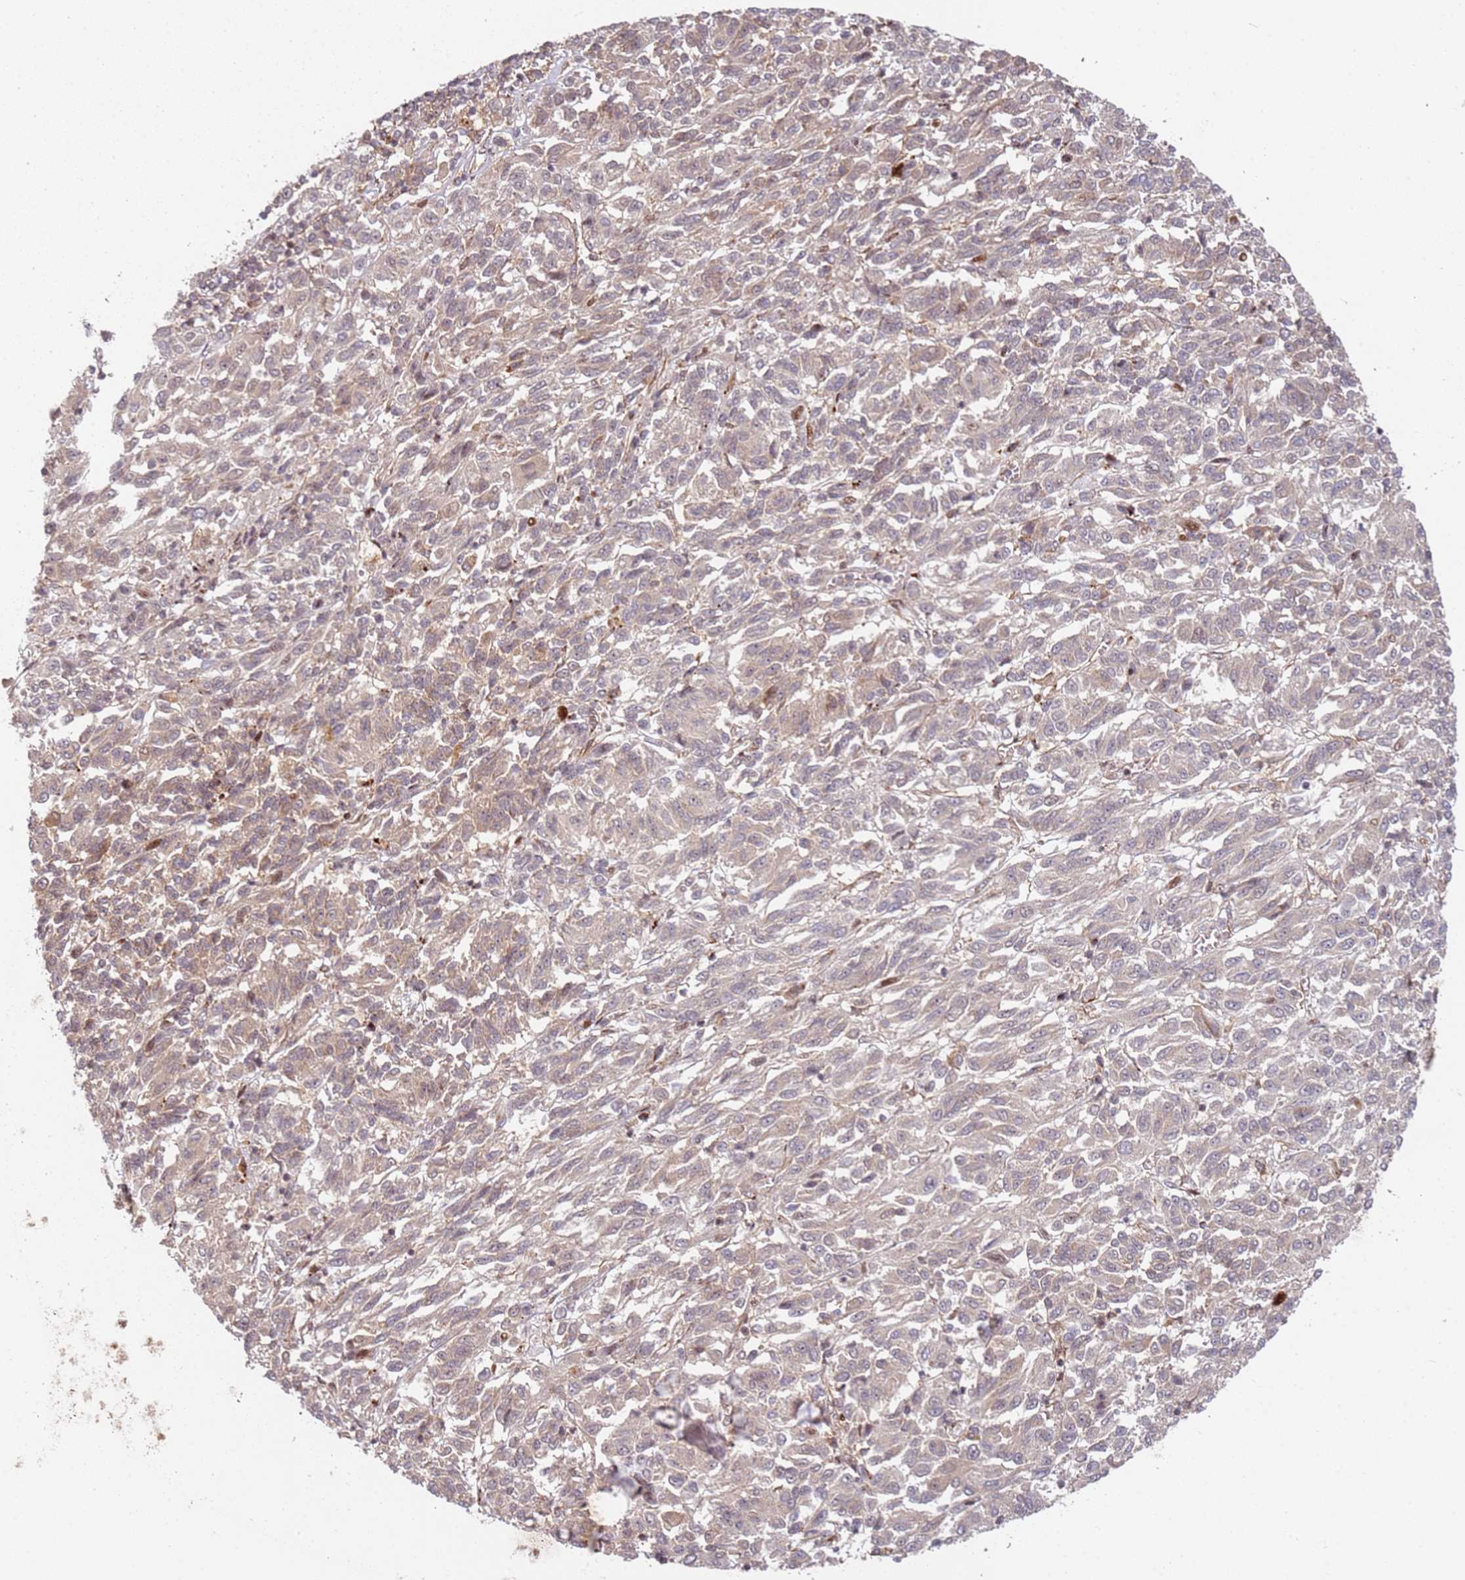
{"staining": {"intensity": "weak", "quantity": "25%-75%", "location": "cytoplasmic/membranous"}, "tissue": "melanoma", "cell_type": "Tumor cells", "image_type": "cancer", "snomed": [{"axis": "morphology", "description": "Malignant melanoma, Metastatic site"}, {"axis": "topography", "description": "Lung"}], "caption": "This micrograph displays IHC staining of human malignant melanoma (metastatic site), with low weak cytoplasmic/membranous staining in about 25%-75% of tumor cells.", "gene": "TMEM233", "patient": {"sex": "male", "age": 64}}